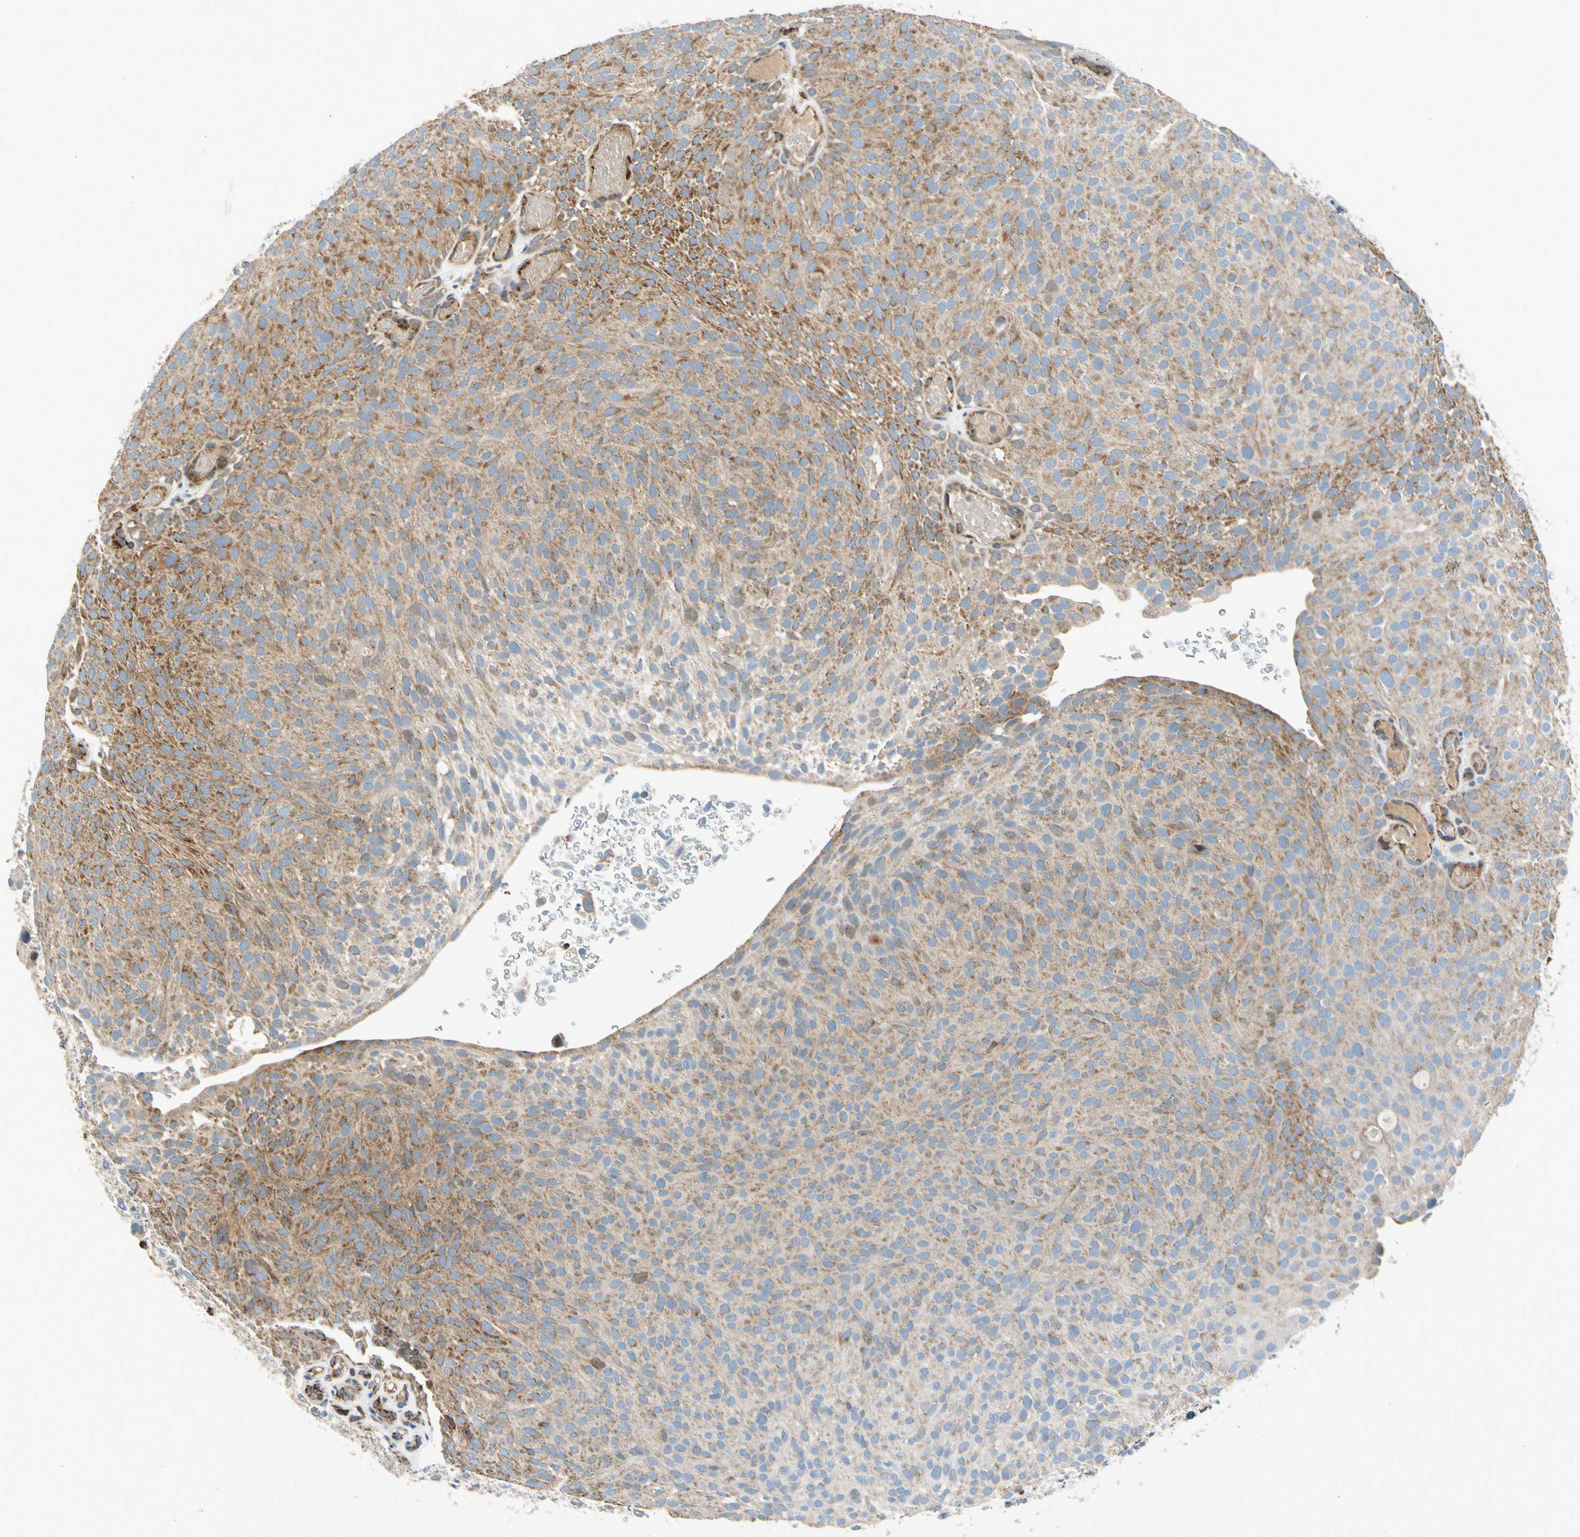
{"staining": {"intensity": "moderate", "quantity": ">75%", "location": "cytoplasmic/membranous"}, "tissue": "urothelial cancer", "cell_type": "Tumor cells", "image_type": "cancer", "snomed": [{"axis": "morphology", "description": "Urothelial carcinoma, Low grade"}, {"axis": "topography", "description": "Urinary bladder"}], "caption": "IHC of human low-grade urothelial carcinoma shows medium levels of moderate cytoplasmic/membranous positivity in approximately >75% of tumor cells.", "gene": "NPHP3", "patient": {"sex": "male", "age": 78}}